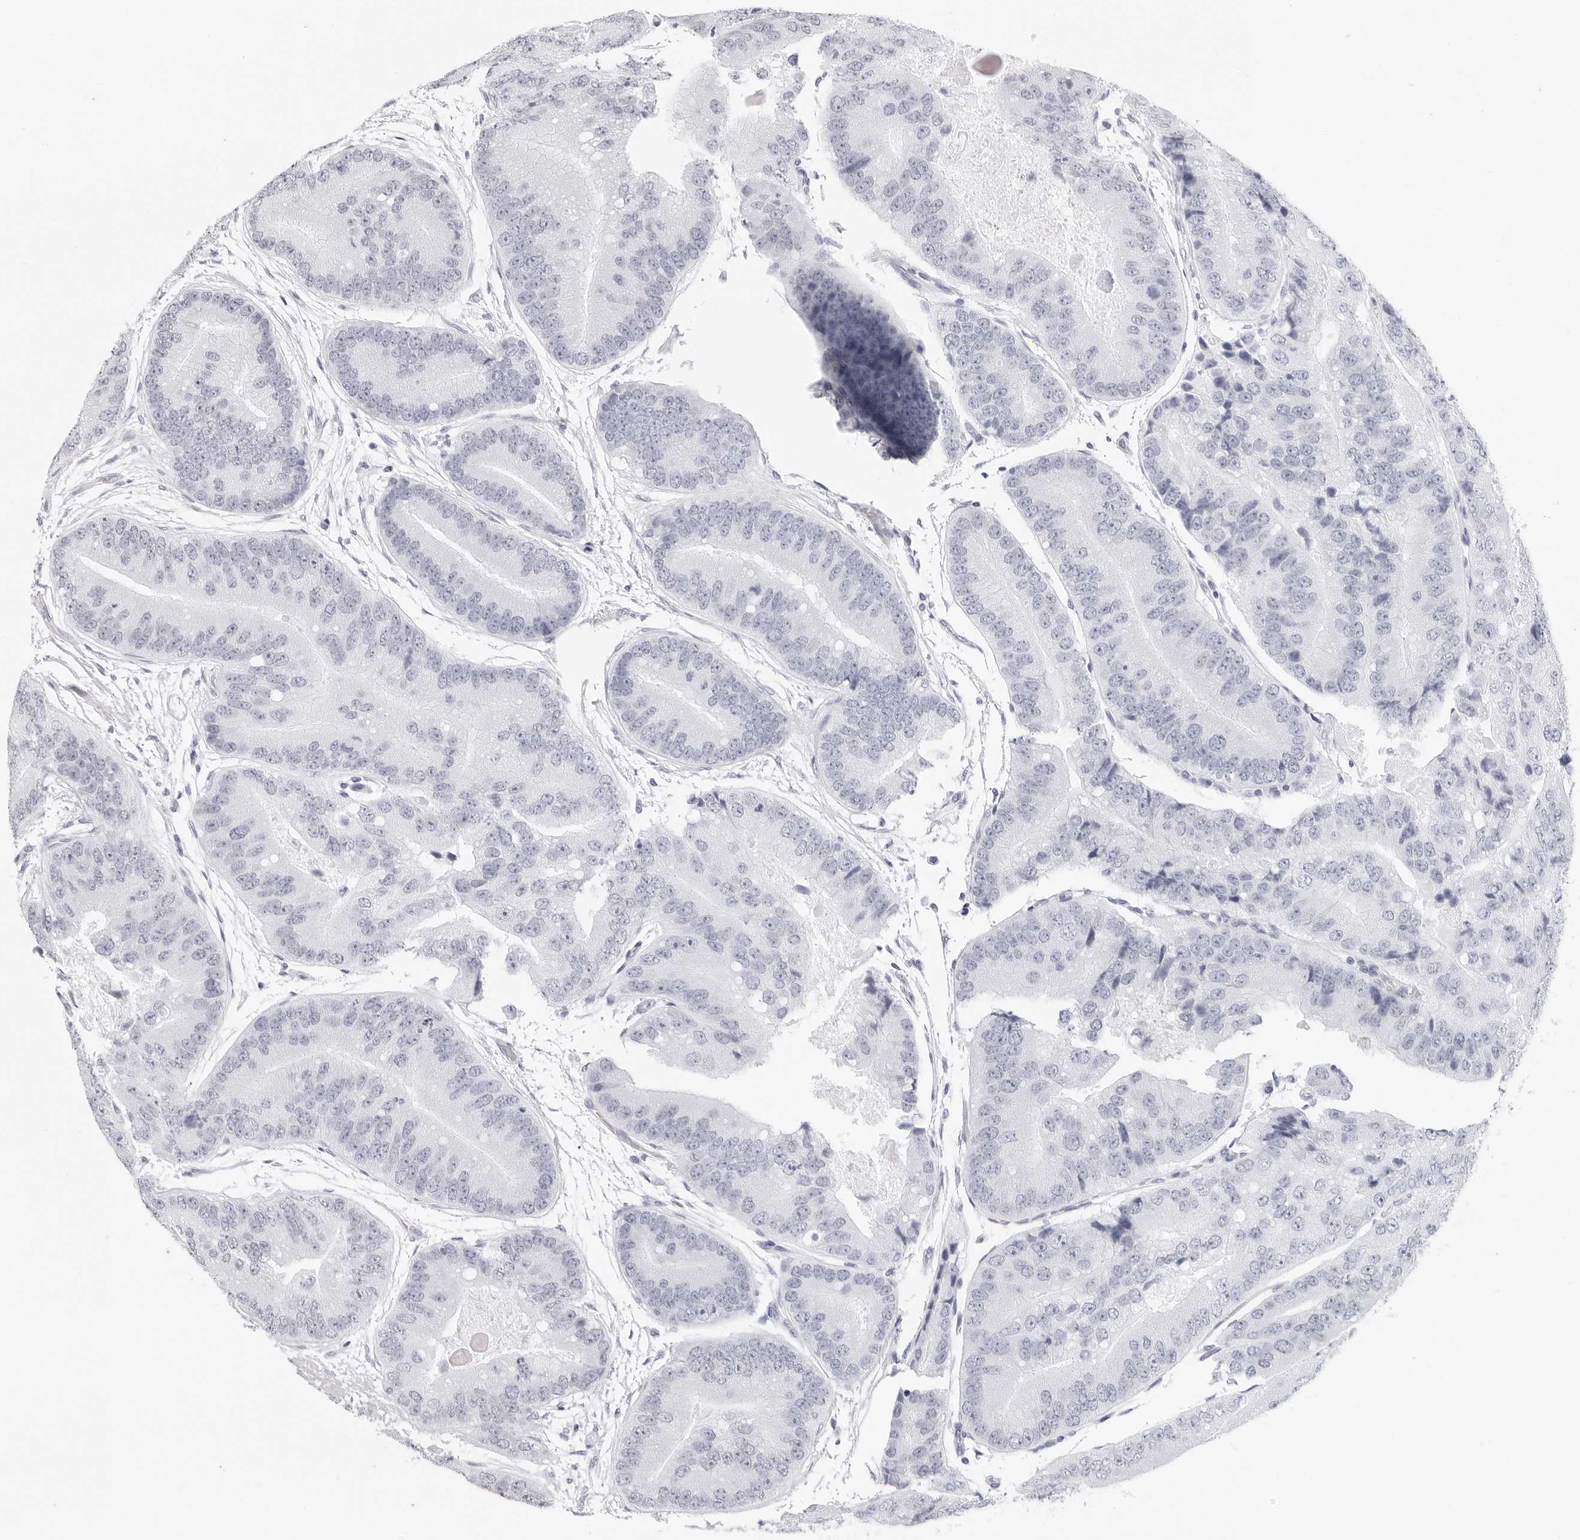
{"staining": {"intensity": "negative", "quantity": "none", "location": "none"}, "tissue": "prostate cancer", "cell_type": "Tumor cells", "image_type": "cancer", "snomed": [{"axis": "morphology", "description": "Adenocarcinoma, High grade"}, {"axis": "topography", "description": "Prostate"}], "caption": "DAB immunohistochemical staining of human prostate adenocarcinoma (high-grade) exhibits no significant staining in tumor cells. The staining was performed using DAB (3,3'-diaminobenzidine) to visualize the protein expression in brown, while the nuclei were stained in blue with hematoxylin (Magnification: 20x).", "gene": "AGMAT", "patient": {"sex": "male", "age": 70}}